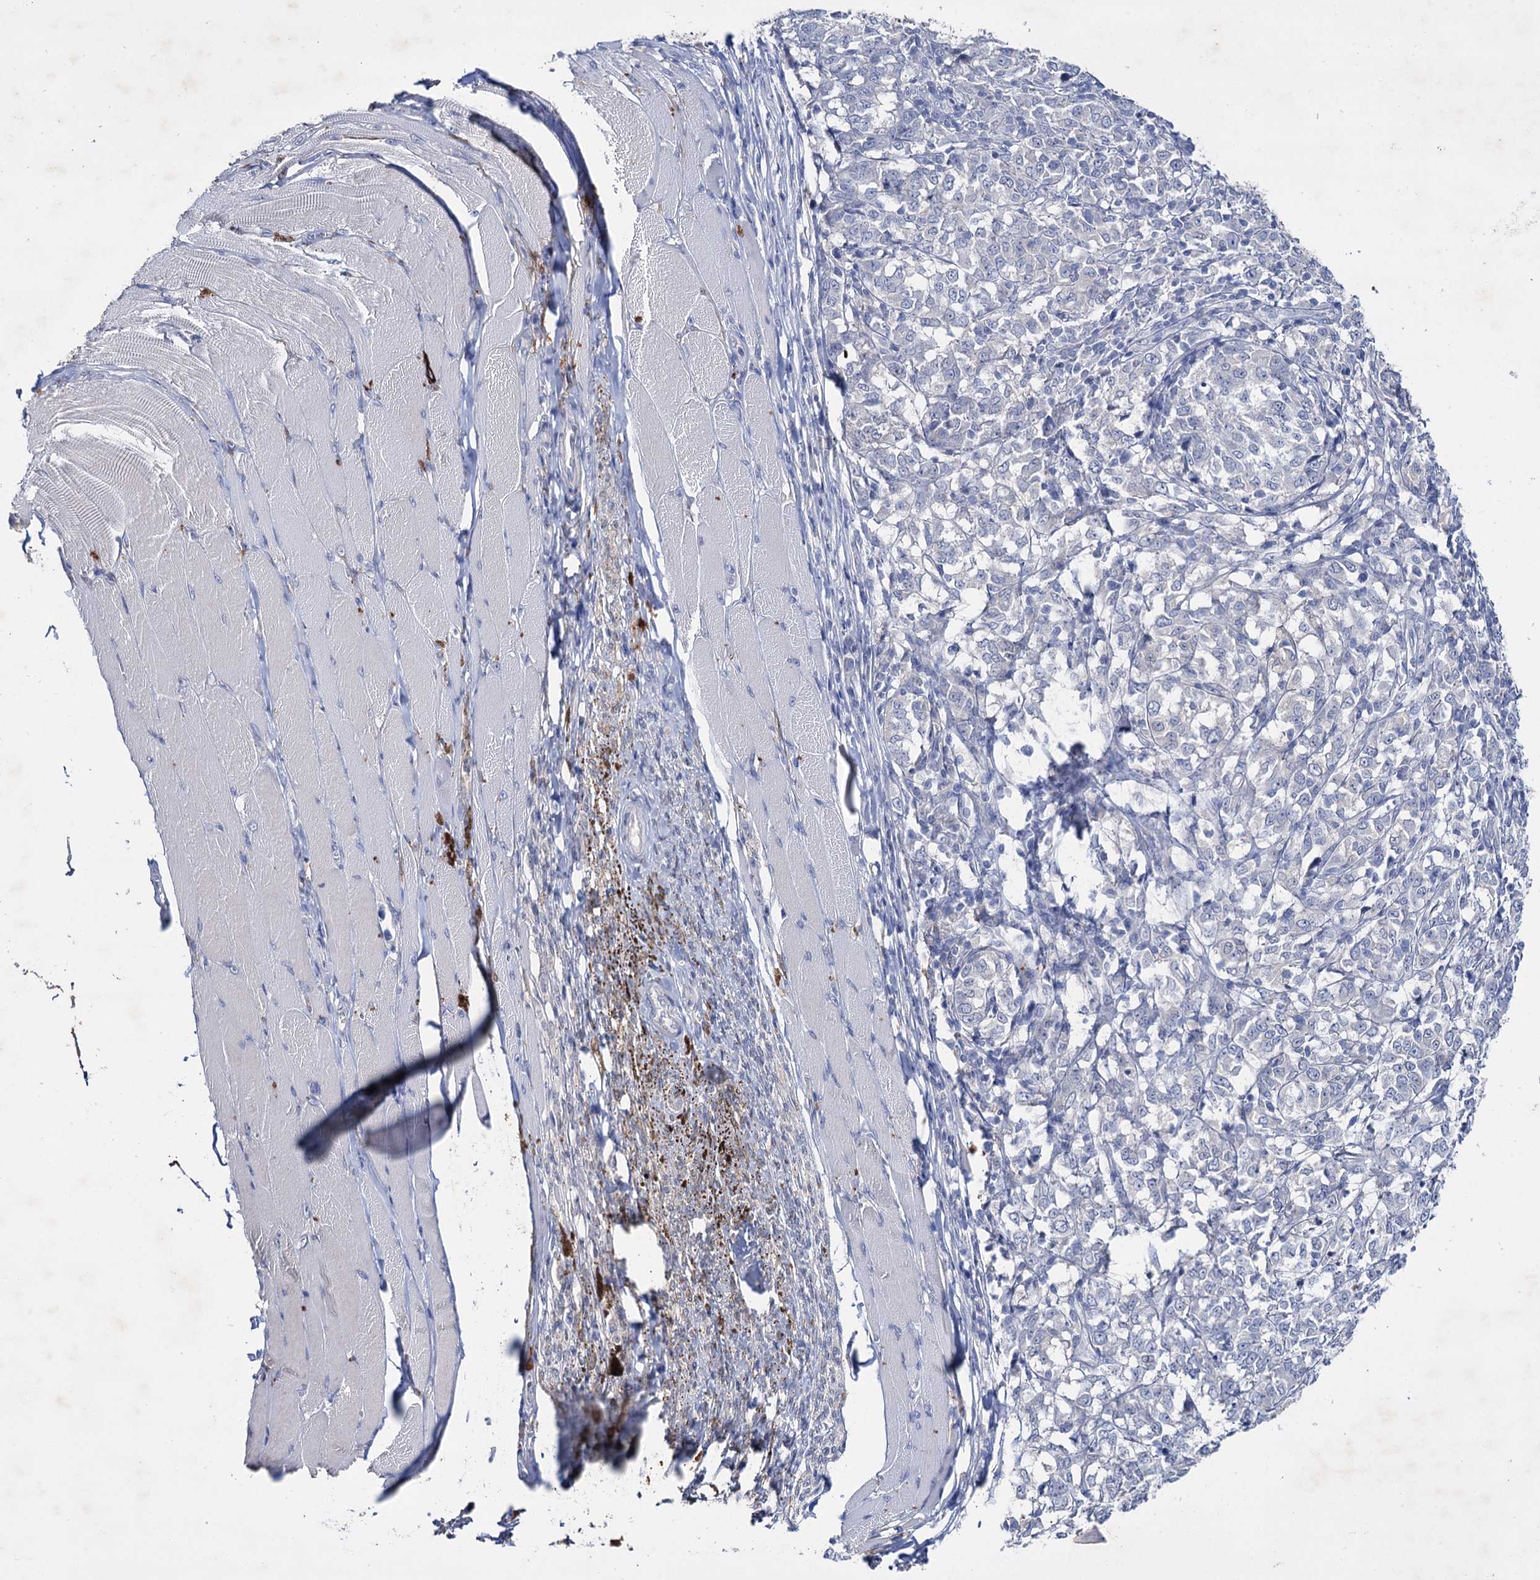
{"staining": {"intensity": "negative", "quantity": "none", "location": "none"}, "tissue": "melanoma", "cell_type": "Tumor cells", "image_type": "cancer", "snomed": [{"axis": "morphology", "description": "Malignant melanoma, NOS"}, {"axis": "topography", "description": "Skin"}], "caption": "This is an immunohistochemistry (IHC) micrograph of malignant melanoma. There is no expression in tumor cells.", "gene": "LYZL4", "patient": {"sex": "female", "age": 72}}